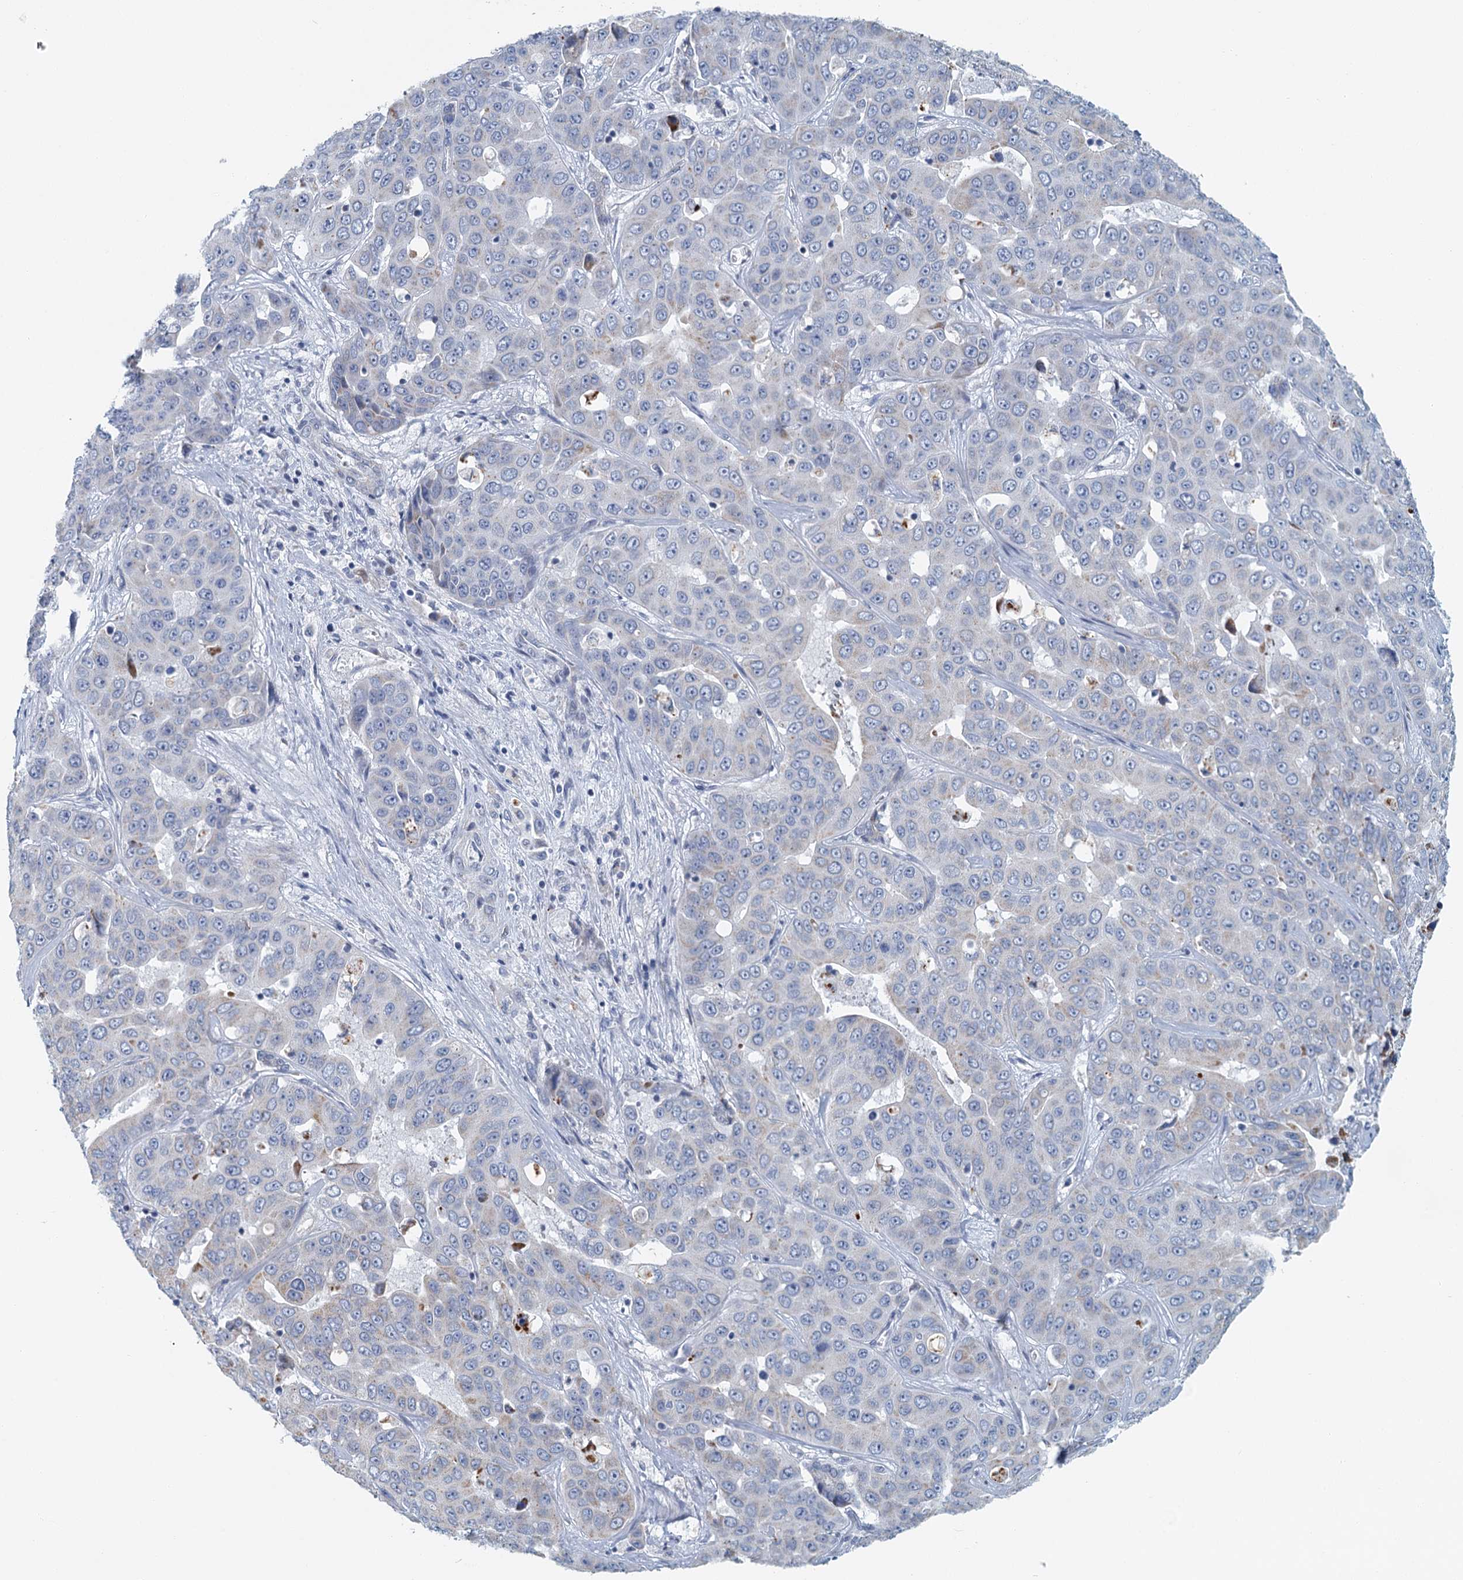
{"staining": {"intensity": "negative", "quantity": "none", "location": "none"}, "tissue": "liver cancer", "cell_type": "Tumor cells", "image_type": "cancer", "snomed": [{"axis": "morphology", "description": "Cholangiocarcinoma"}, {"axis": "topography", "description": "Liver"}], "caption": "An IHC image of liver cancer is shown. There is no staining in tumor cells of liver cancer. (DAB immunohistochemistry visualized using brightfield microscopy, high magnification).", "gene": "ZNF527", "patient": {"sex": "female", "age": 52}}